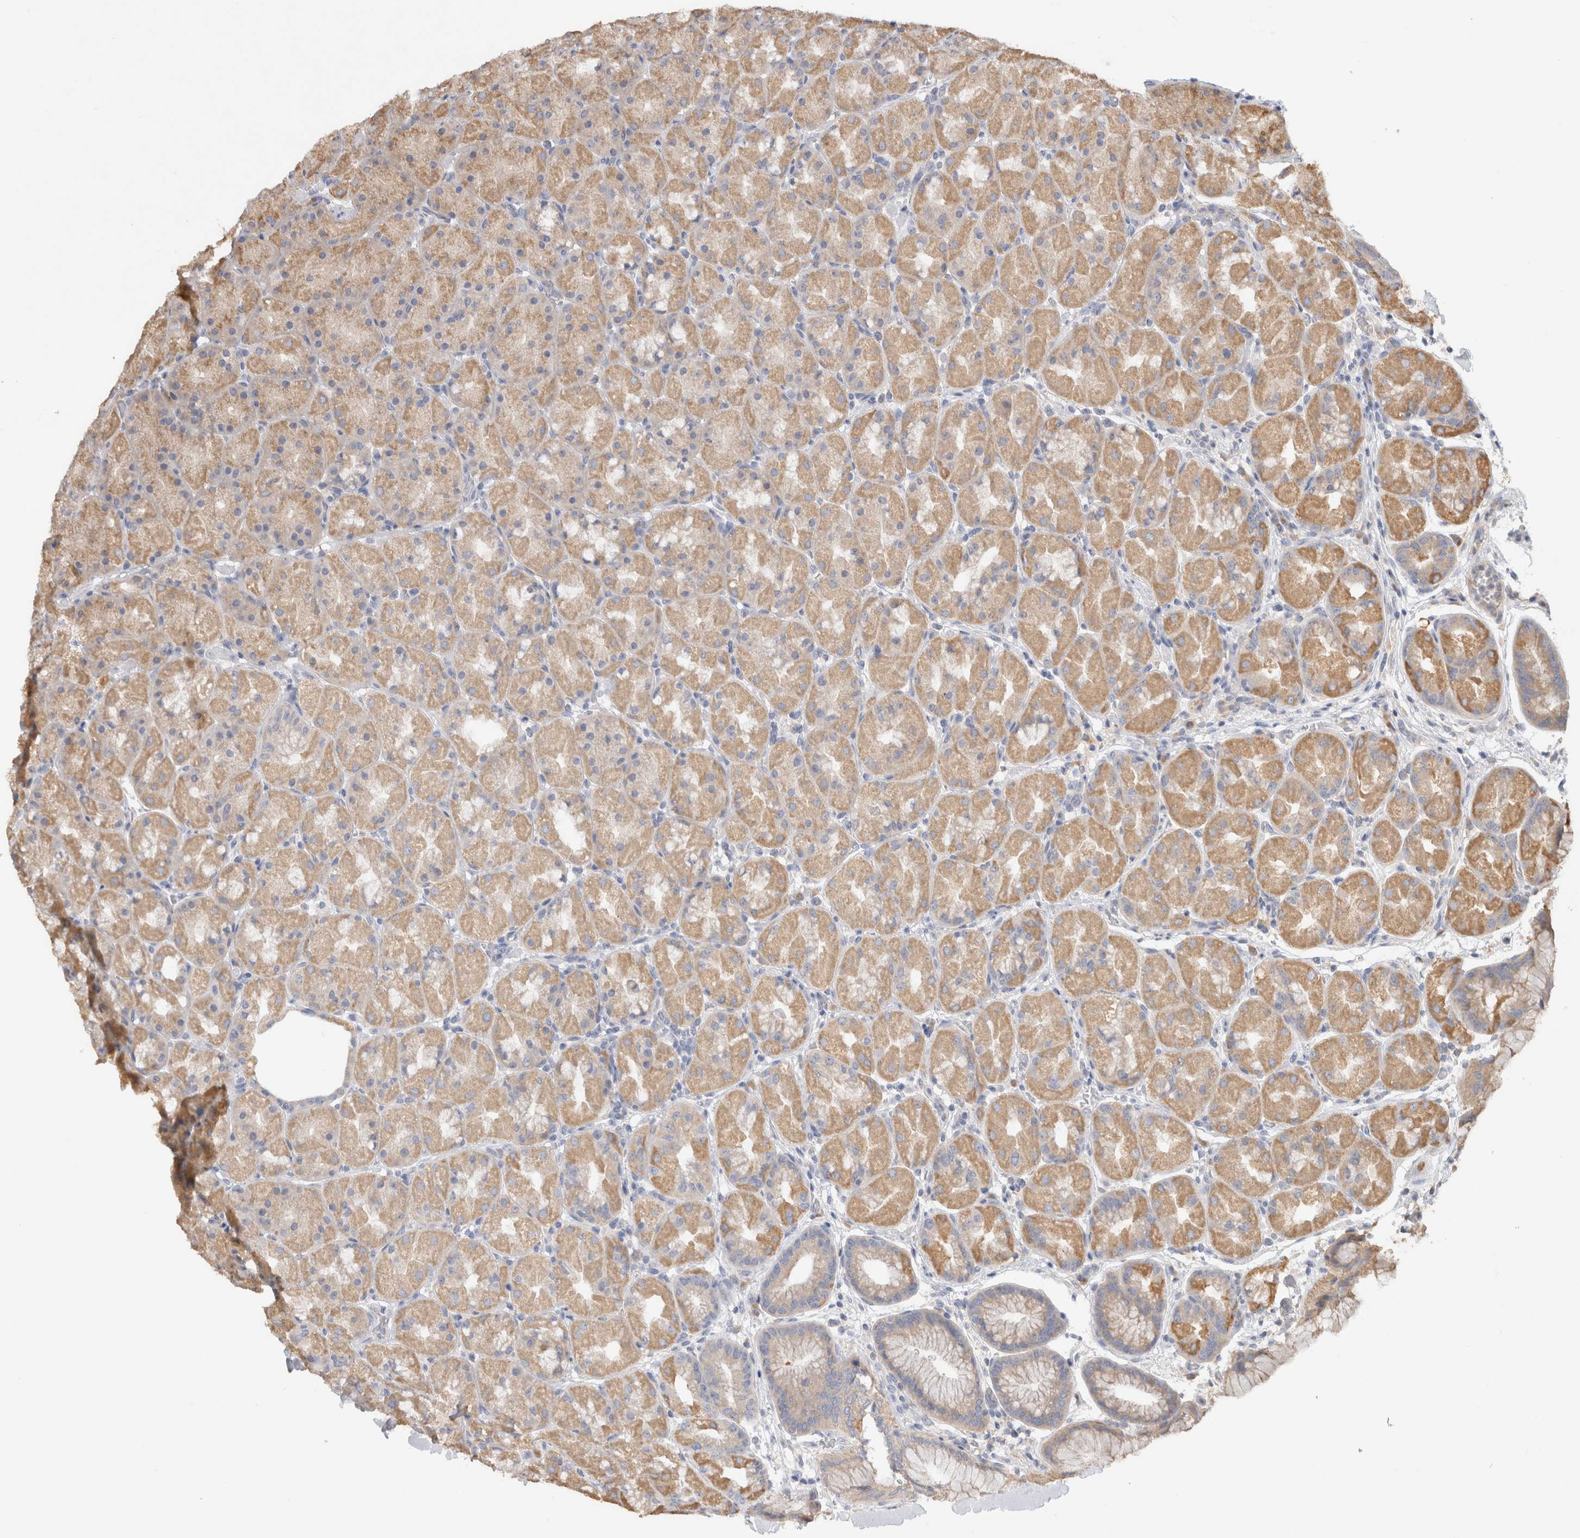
{"staining": {"intensity": "moderate", "quantity": ">75%", "location": "cytoplasmic/membranous"}, "tissue": "stomach", "cell_type": "Glandular cells", "image_type": "normal", "snomed": [{"axis": "morphology", "description": "Normal tissue, NOS"}, {"axis": "topography", "description": "Stomach, upper"}, {"axis": "topography", "description": "Stomach"}], "caption": "Stomach stained with IHC reveals moderate cytoplasmic/membranous positivity in approximately >75% of glandular cells.", "gene": "GAS1", "patient": {"sex": "male", "age": 48}}